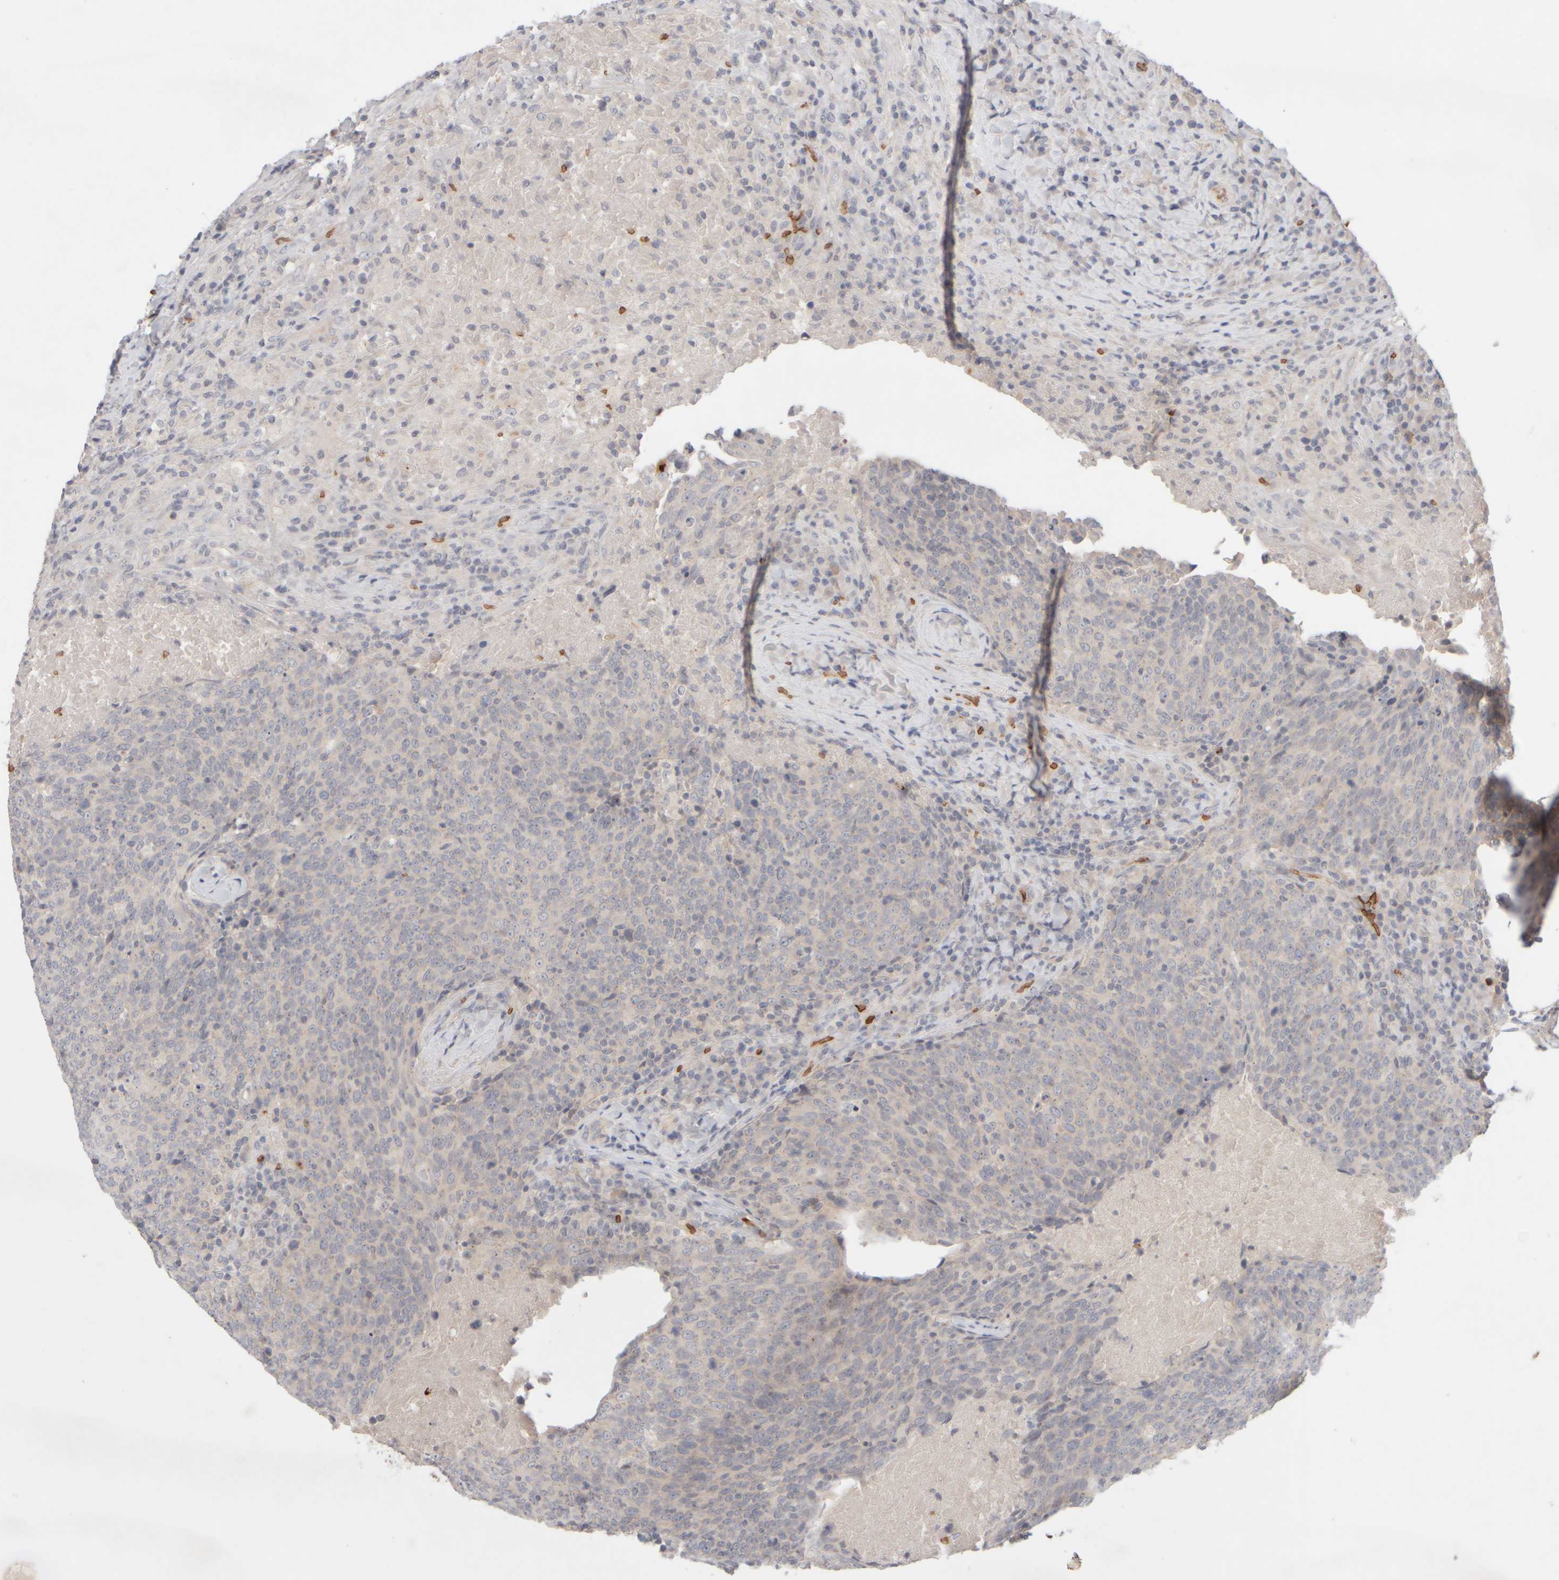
{"staining": {"intensity": "negative", "quantity": "none", "location": "none"}, "tissue": "head and neck cancer", "cell_type": "Tumor cells", "image_type": "cancer", "snomed": [{"axis": "morphology", "description": "Squamous cell carcinoma, NOS"}, {"axis": "morphology", "description": "Squamous cell carcinoma, metastatic, NOS"}, {"axis": "topography", "description": "Lymph node"}, {"axis": "topography", "description": "Head-Neck"}], "caption": "Immunohistochemical staining of head and neck metastatic squamous cell carcinoma demonstrates no significant staining in tumor cells.", "gene": "MST1", "patient": {"sex": "male", "age": 62}}